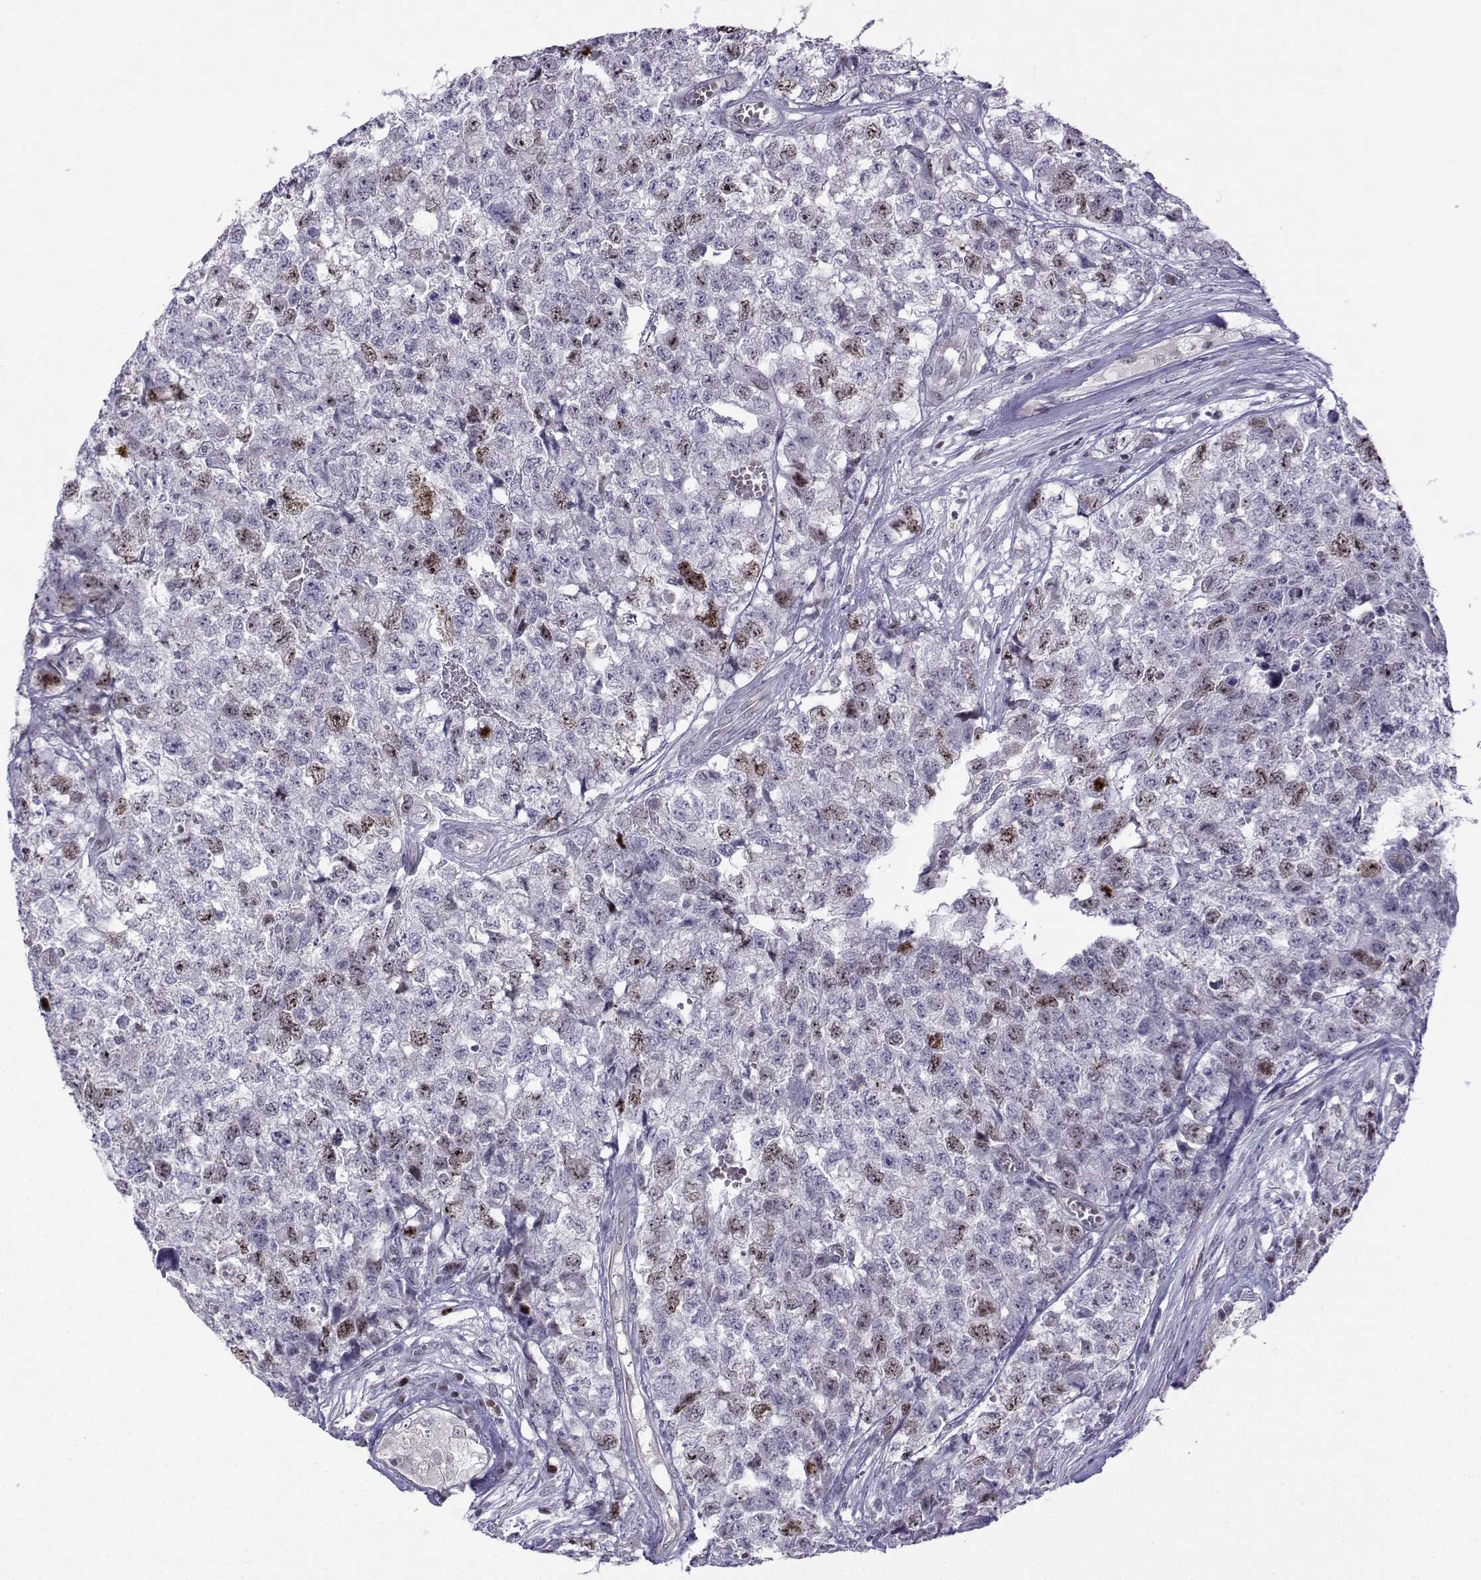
{"staining": {"intensity": "moderate", "quantity": "<25%", "location": "nuclear"}, "tissue": "testis cancer", "cell_type": "Tumor cells", "image_type": "cancer", "snomed": [{"axis": "morphology", "description": "Seminoma, NOS"}, {"axis": "morphology", "description": "Carcinoma, Embryonal, NOS"}, {"axis": "topography", "description": "Testis"}], "caption": "Human testis cancer (embryonal carcinoma) stained with a protein marker reveals moderate staining in tumor cells.", "gene": "INCENP", "patient": {"sex": "male", "age": 22}}